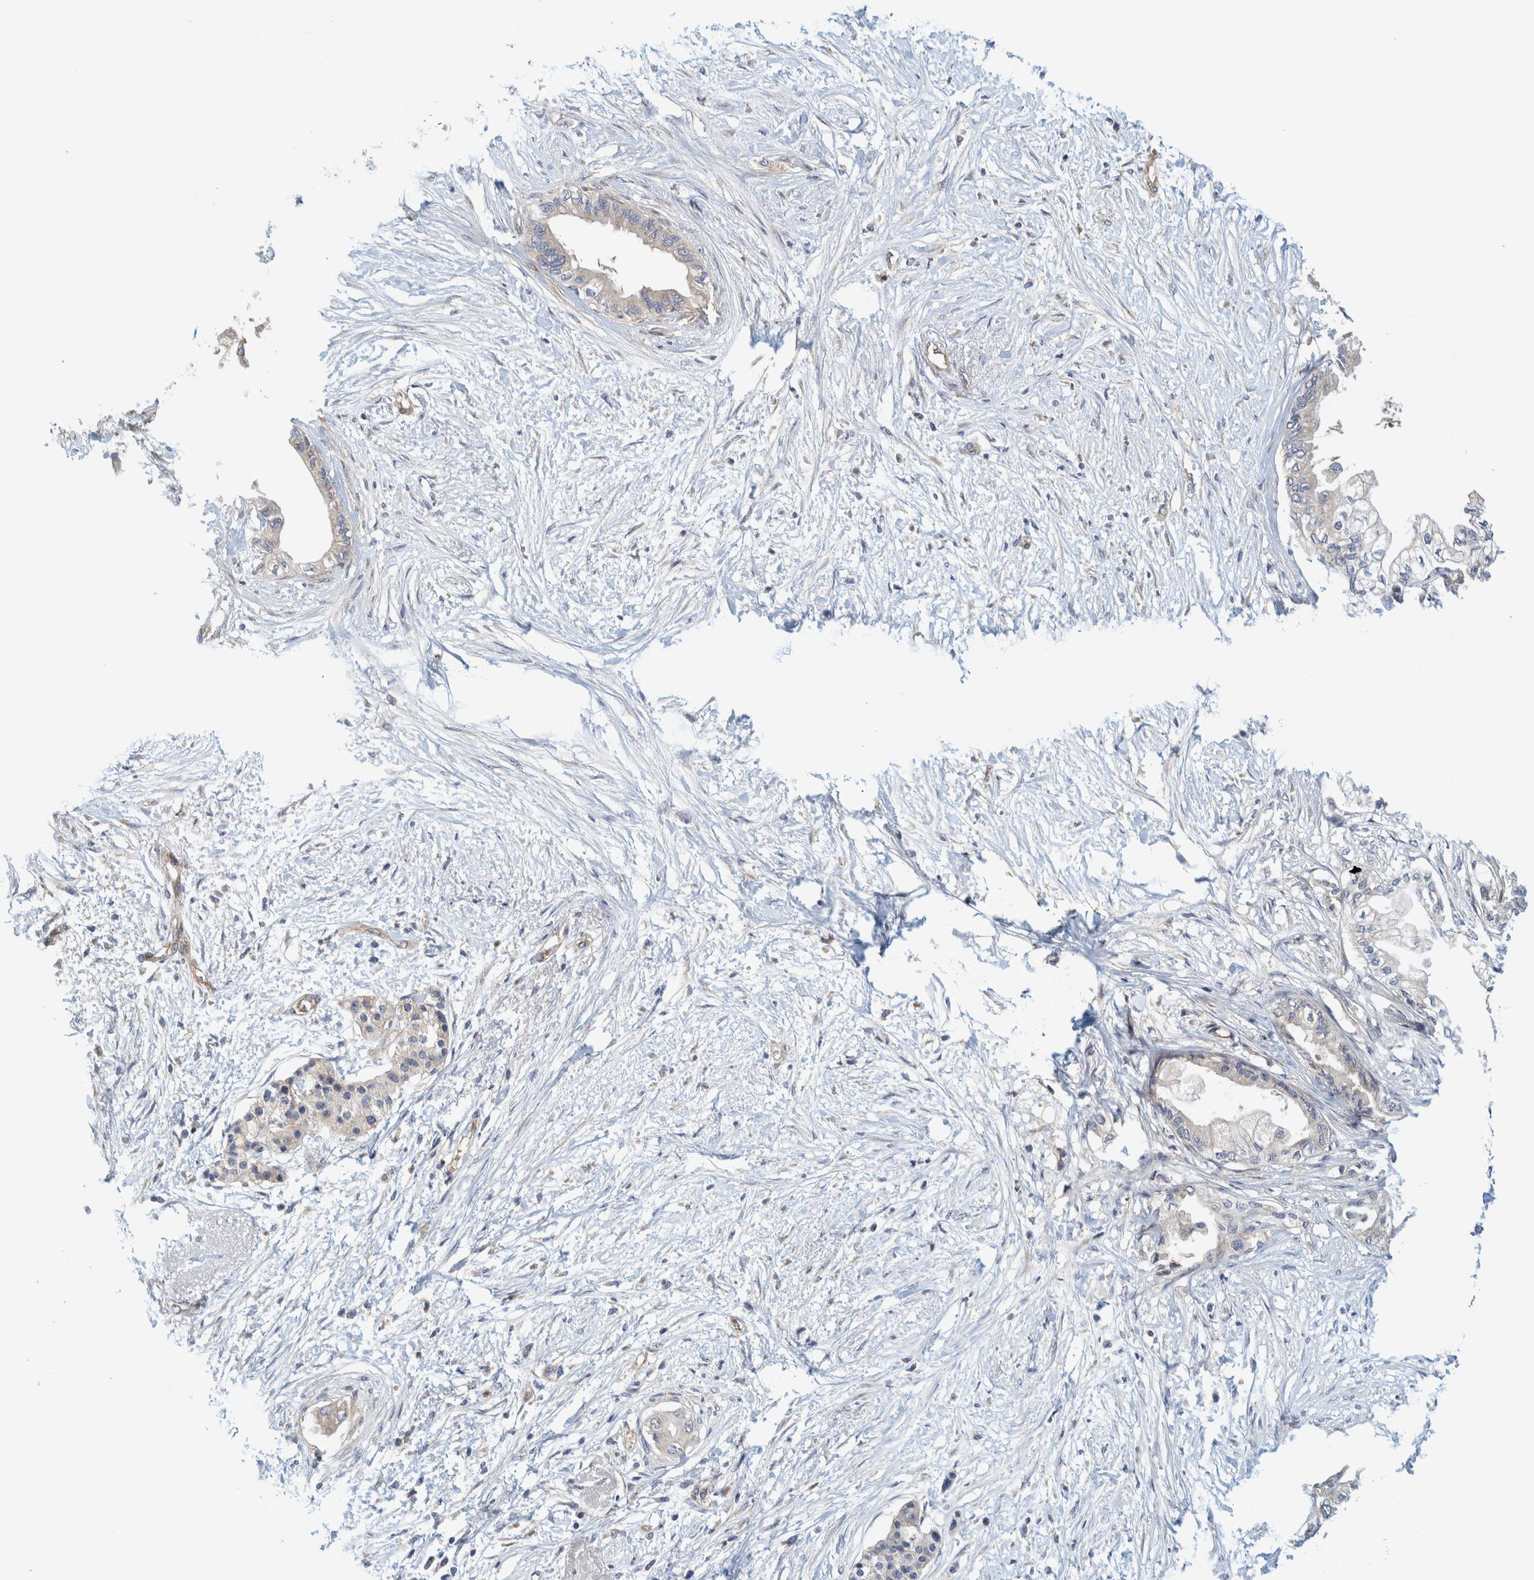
{"staining": {"intensity": "negative", "quantity": "none", "location": "none"}, "tissue": "pancreatic cancer", "cell_type": "Tumor cells", "image_type": "cancer", "snomed": [{"axis": "morphology", "description": "Normal tissue, NOS"}, {"axis": "morphology", "description": "Adenocarcinoma, NOS"}, {"axis": "topography", "description": "Pancreas"}, {"axis": "topography", "description": "Duodenum"}], "caption": "Image shows no protein staining in tumor cells of pancreatic cancer tissue.", "gene": "ZNF324B", "patient": {"sex": "female", "age": 60}}